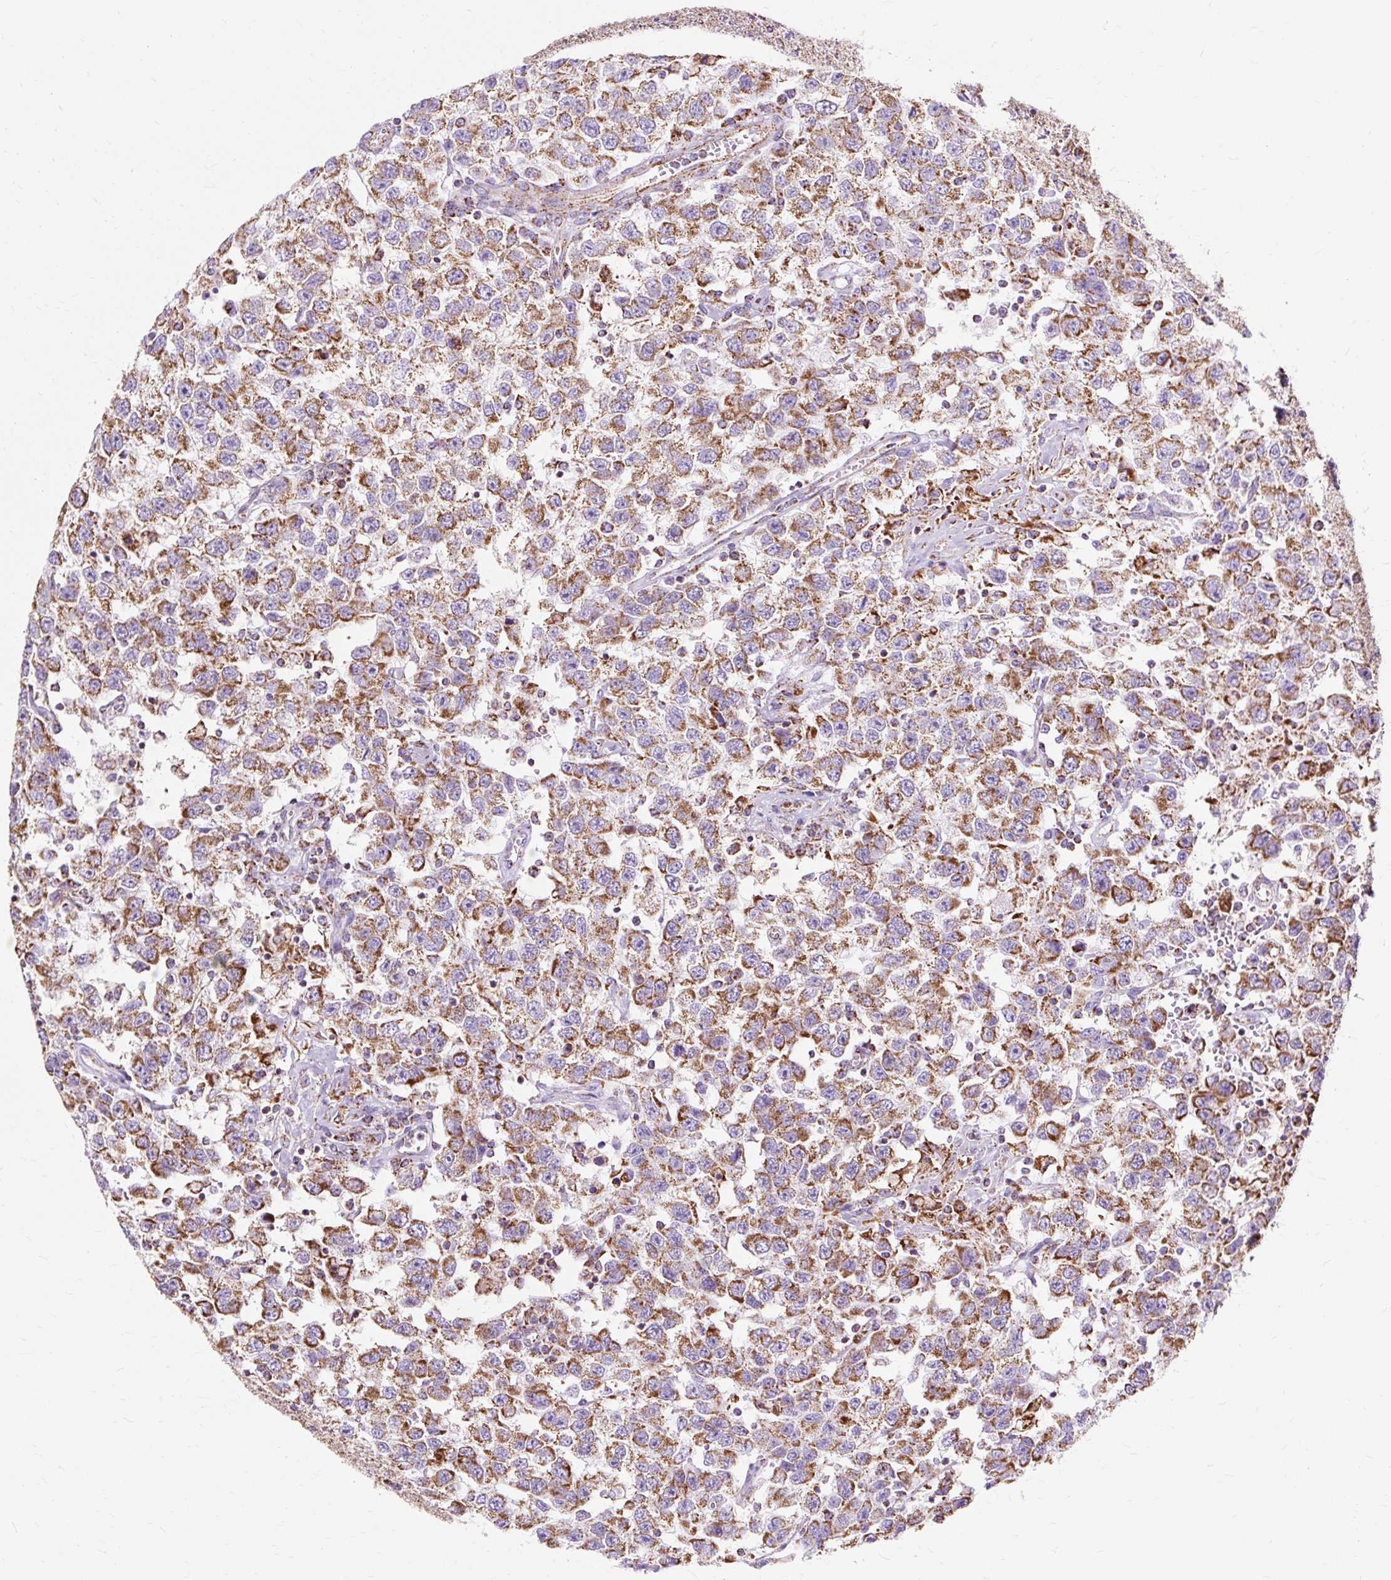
{"staining": {"intensity": "moderate", "quantity": ">75%", "location": "cytoplasmic/membranous"}, "tissue": "testis cancer", "cell_type": "Tumor cells", "image_type": "cancer", "snomed": [{"axis": "morphology", "description": "Seminoma, NOS"}, {"axis": "topography", "description": "Testis"}], "caption": "Immunohistochemistry of seminoma (testis) displays medium levels of moderate cytoplasmic/membranous staining in about >75% of tumor cells. (DAB (3,3'-diaminobenzidine) IHC with brightfield microscopy, high magnification).", "gene": "DLAT", "patient": {"sex": "male", "age": 41}}